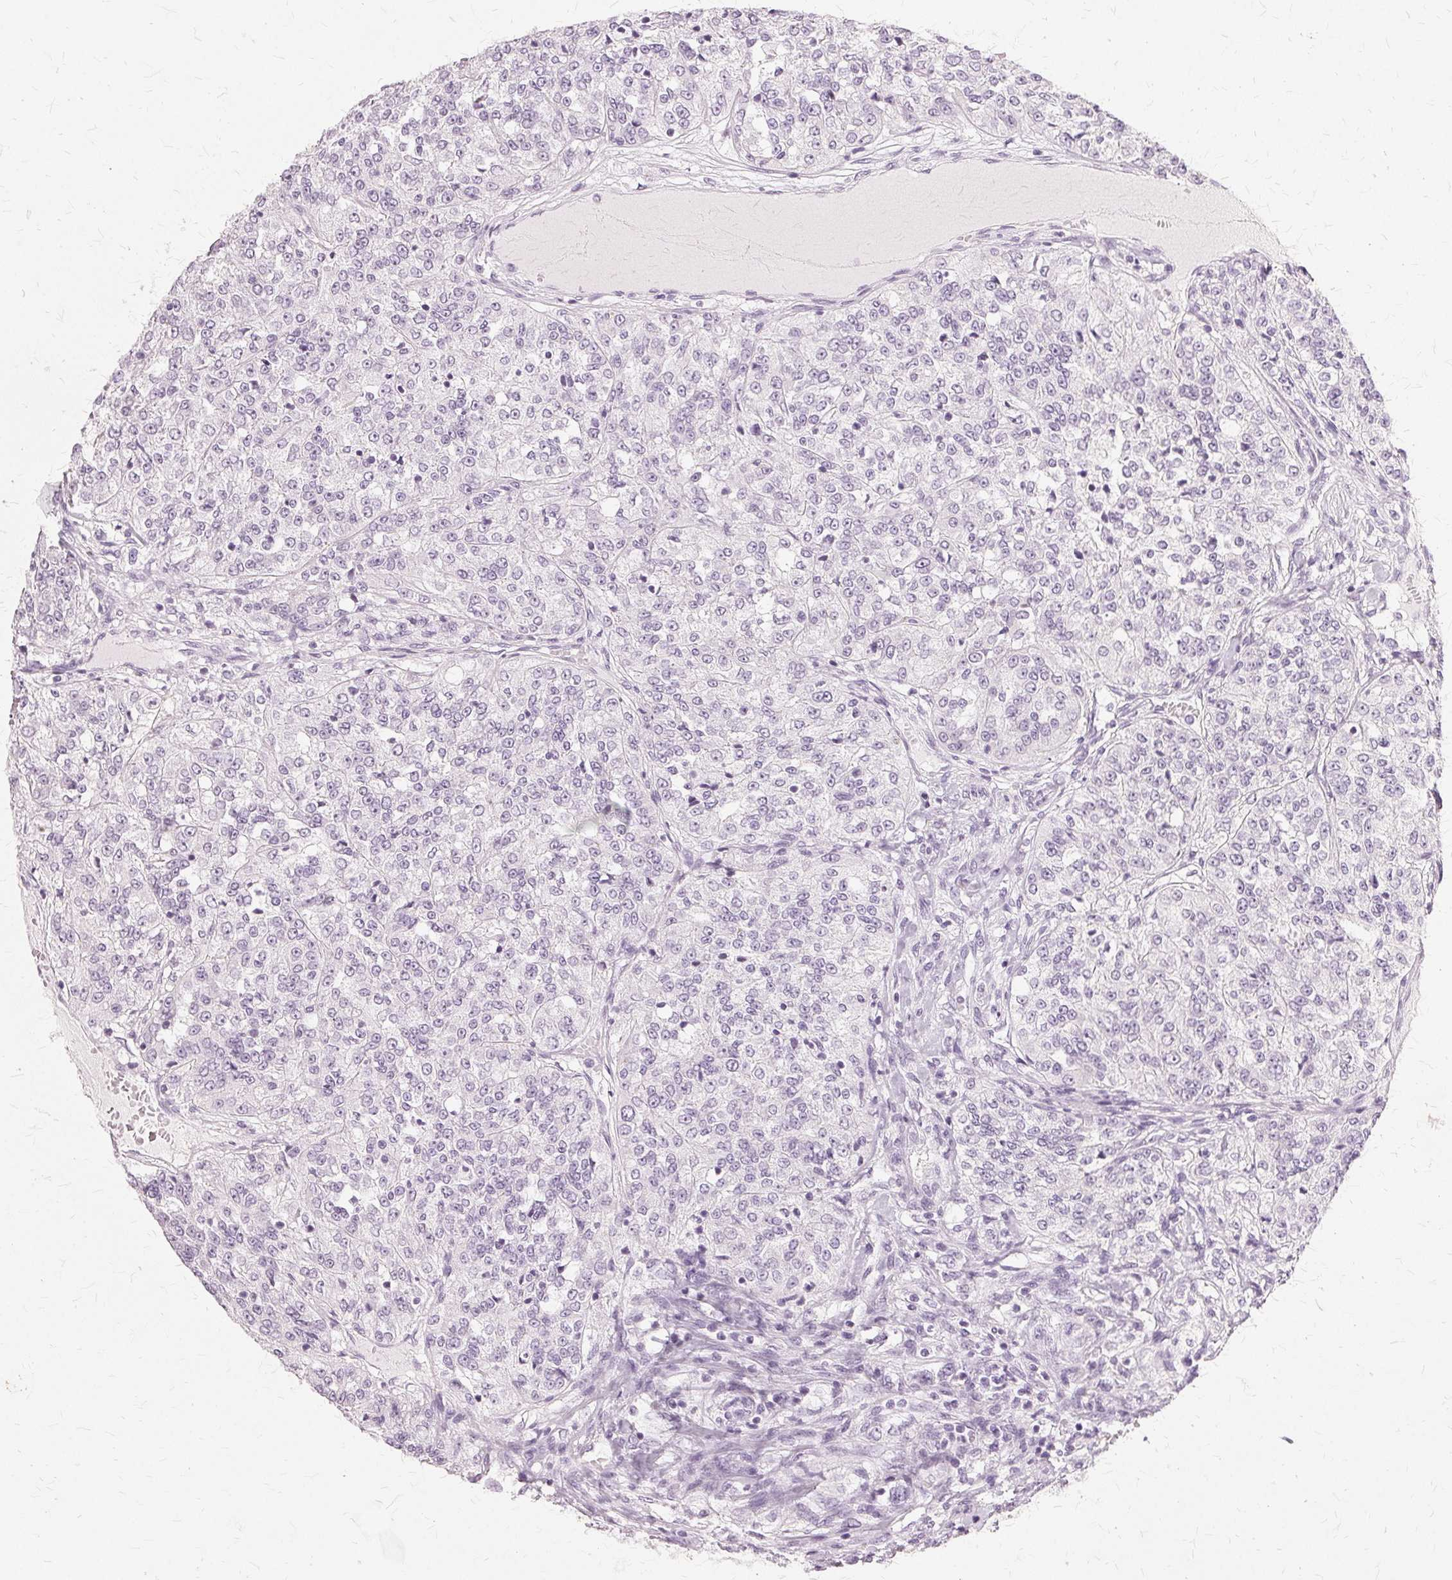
{"staining": {"intensity": "negative", "quantity": "none", "location": "none"}, "tissue": "renal cancer", "cell_type": "Tumor cells", "image_type": "cancer", "snomed": [{"axis": "morphology", "description": "Adenocarcinoma, NOS"}, {"axis": "topography", "description": "Kidney"}], "caption": "Immunohistochemical staining of human renal adenocarcinoma demonstrates no significant expression in tumor cells.", "gene": "SLC45A3", "patient": {"sex": "female", "age": 63}}